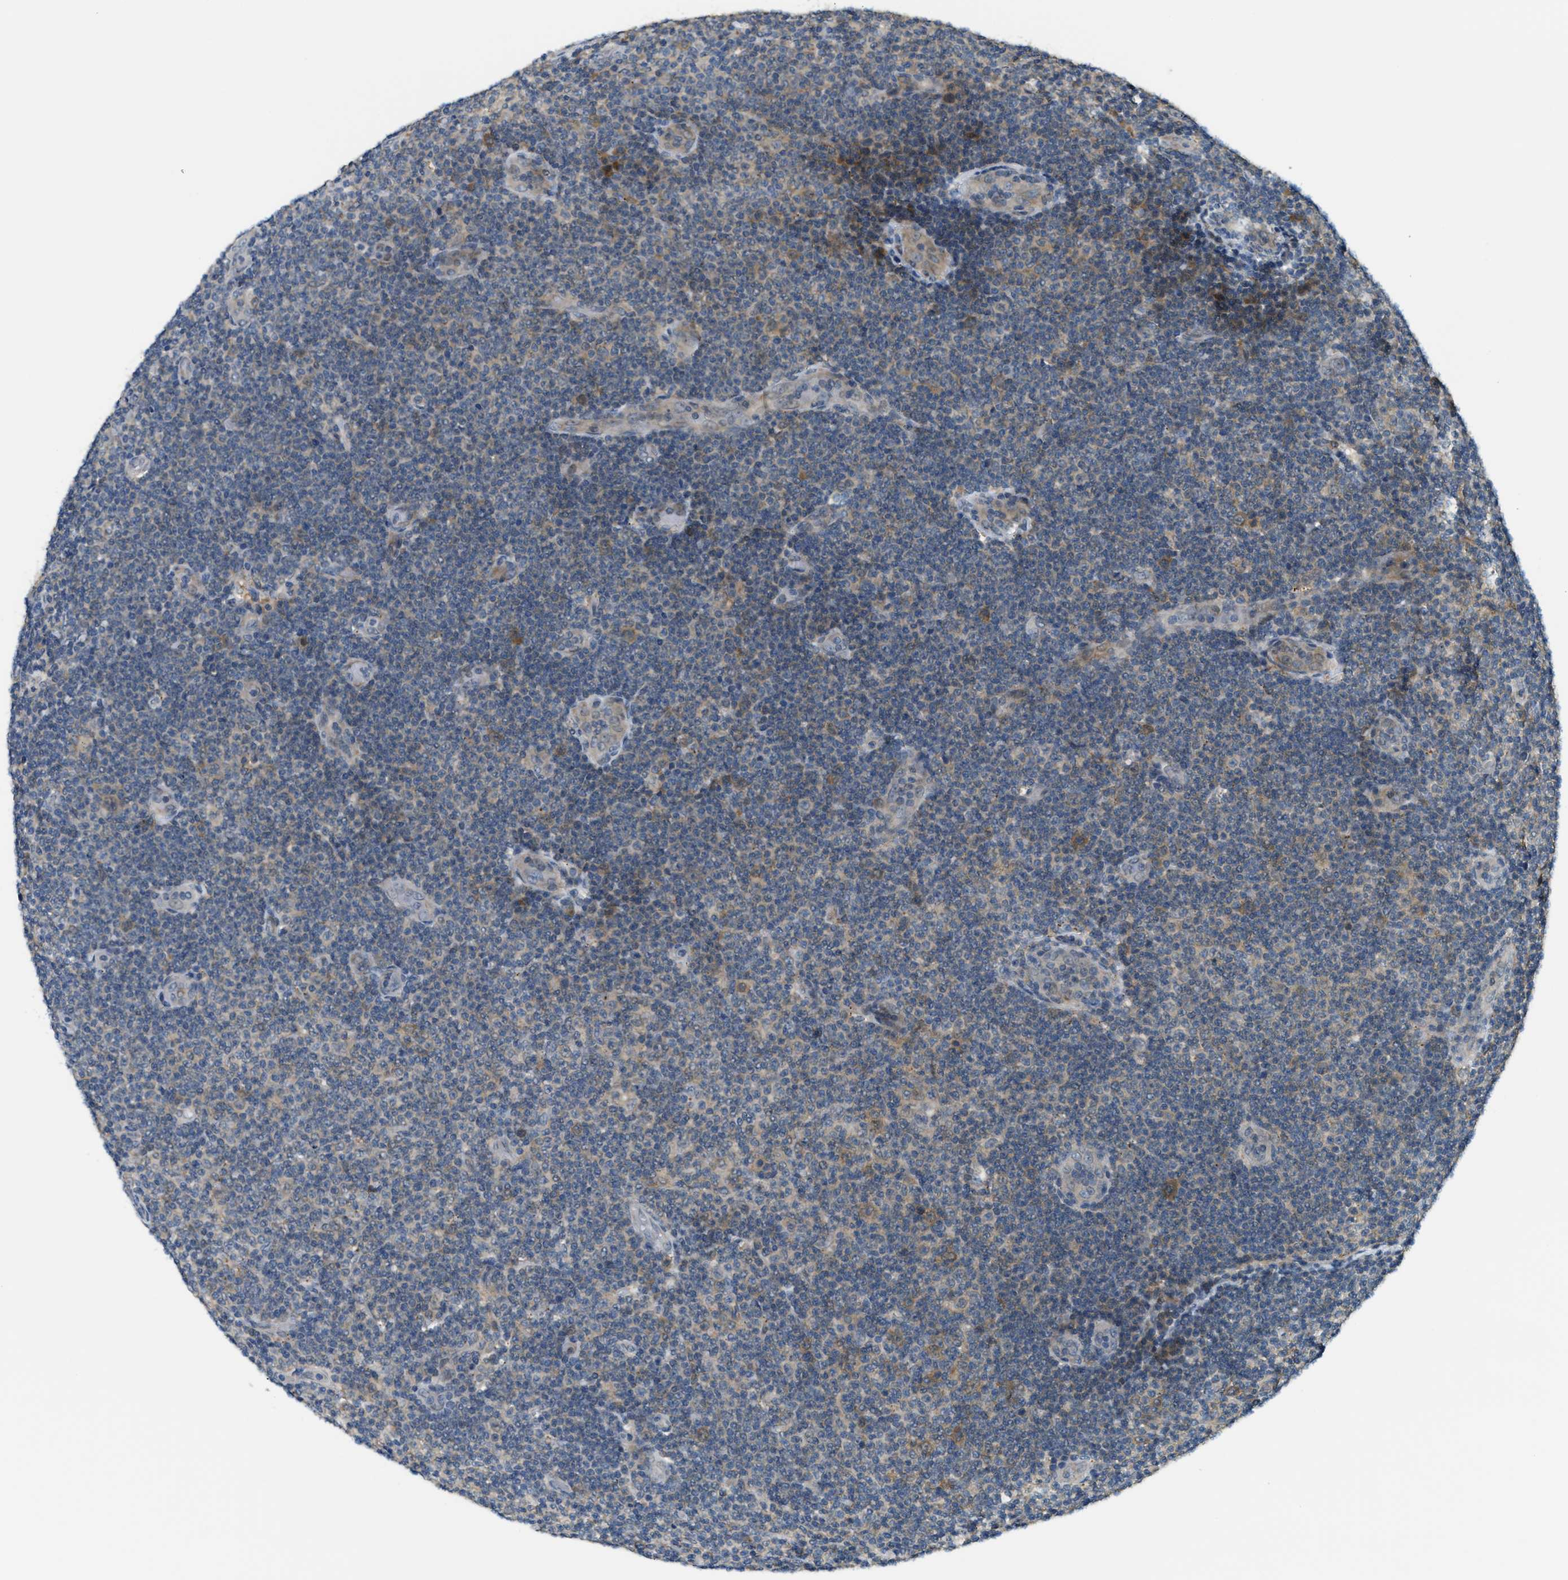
{"staining": {"intensity": "moderate", "quantity": "<25%", "location": "cytoplasmic/membranous"}, "tissue": "lymphoma", "cell_type": "Tumor cells", "image_type": "cancer", "snomed": [{"axis": "morphology", "description": "Malignant lymphoma, non-Hodgkin's type, Low grade"}, {"axis": "topography", "description": "Lymph node"}], "caption": "DAB immunohistochemical staining of human lymphoma exhibits moderate cytoplasmic/membranous protein staining in approximately <25% of tumor cells.", "gene": "PDCL3", "patient": {"sex": "male", "age": 83}}